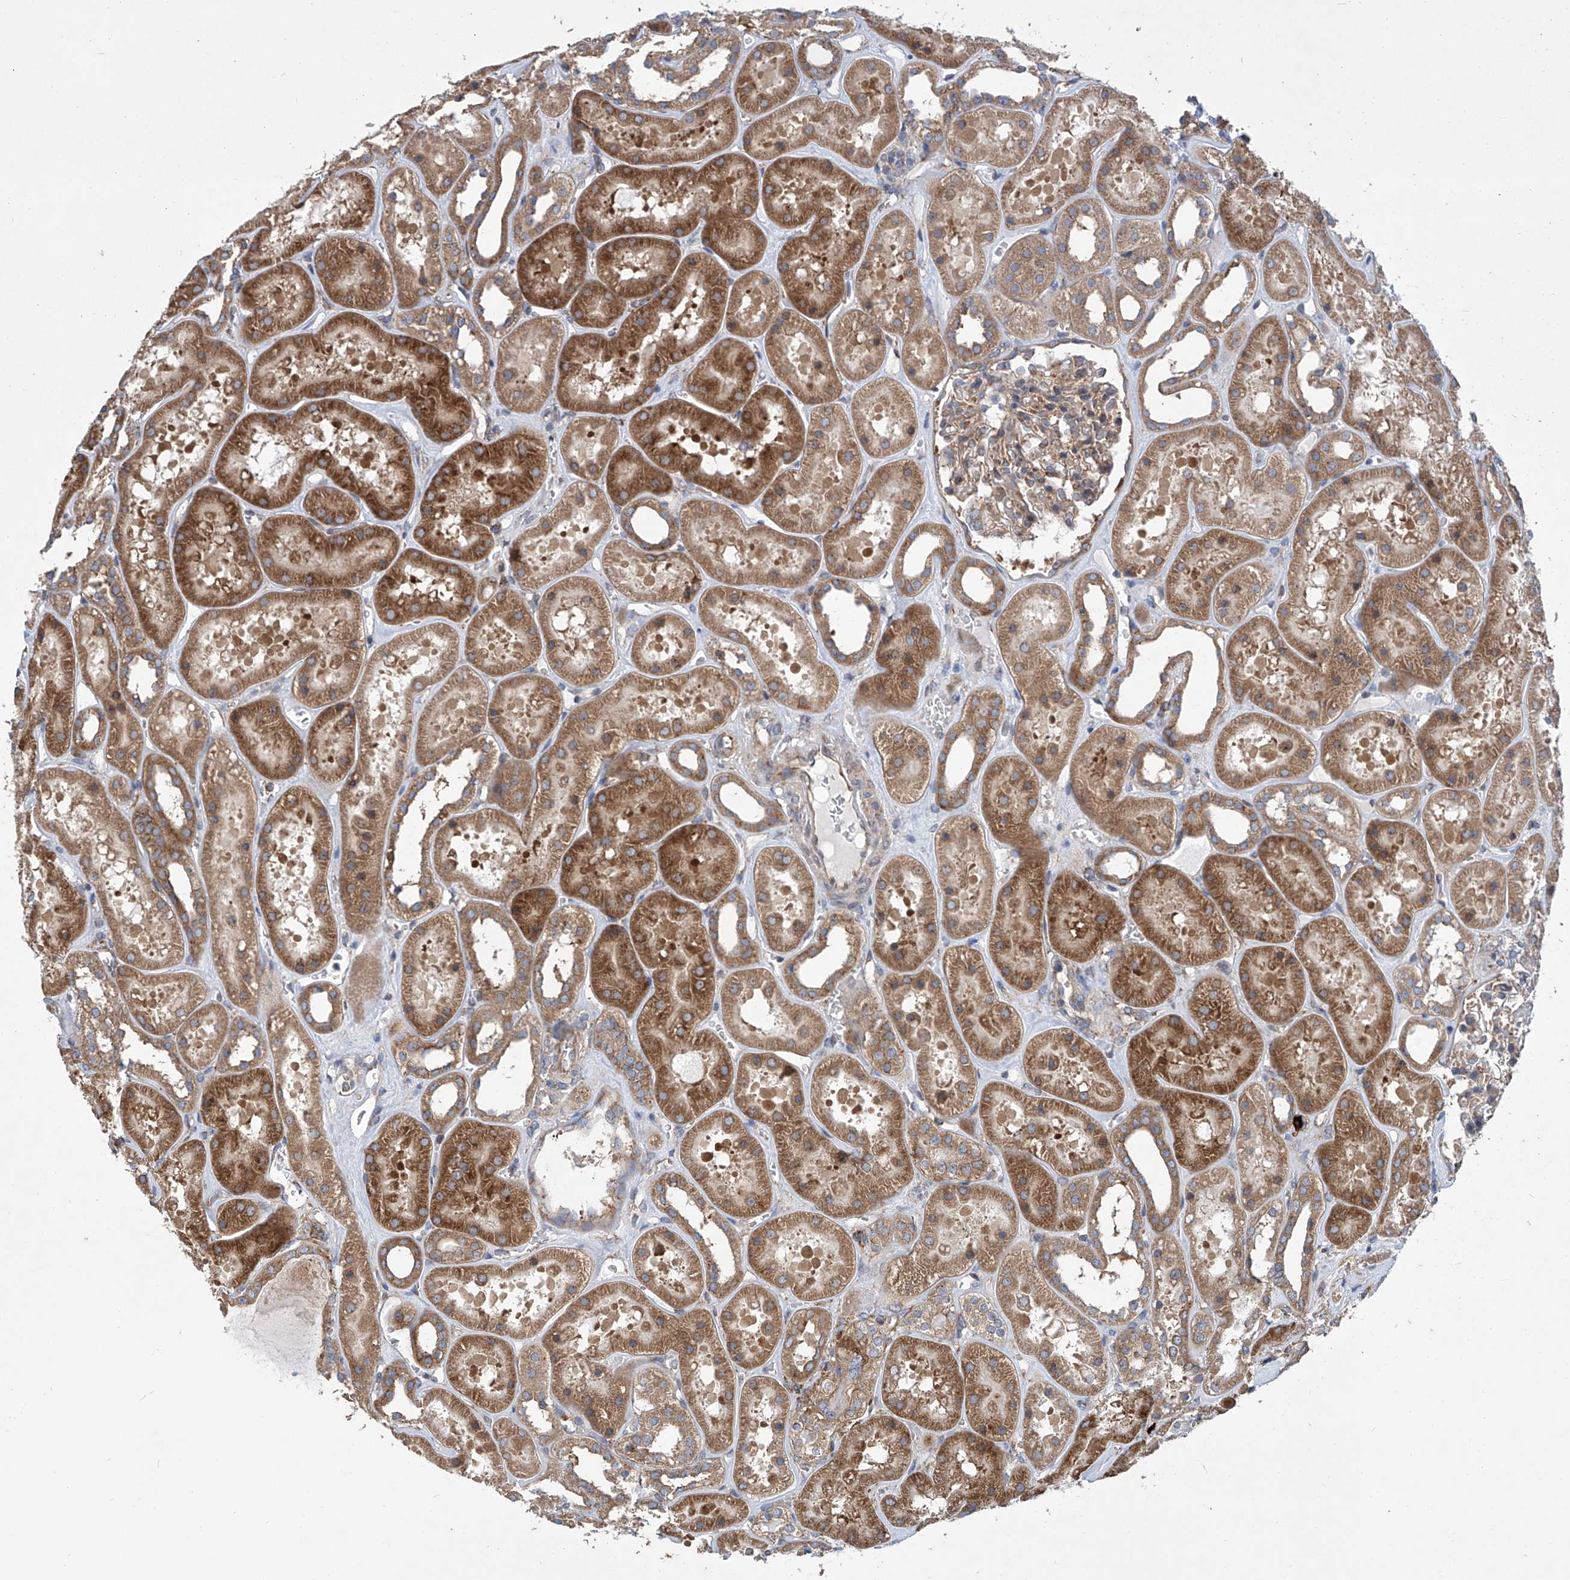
{"staining": {"intensity": "moderate", "quantity": ">75%", "location": "cytoplasmic/membranous"}, "tissue": "kidney", "cell_type": "Cells in glomeruli", "image_type": "normal", "snomed": [{"axis": "morphology", "description": "Normal tissue, NOS"}, {"axis": "topography", "description": "Kidney"}], "caption": "The micrograph demonstrates staining of unremarkable kidney, revealing moderate cytoplasmic/membranous protein staining (brown color) within cells in glomeruli. Immunohistochemistry stains the protein of interest in brown and the nuclei are stained blue.", "gene": "SENP2", "patient": {"sex": "female", "age": 41}}